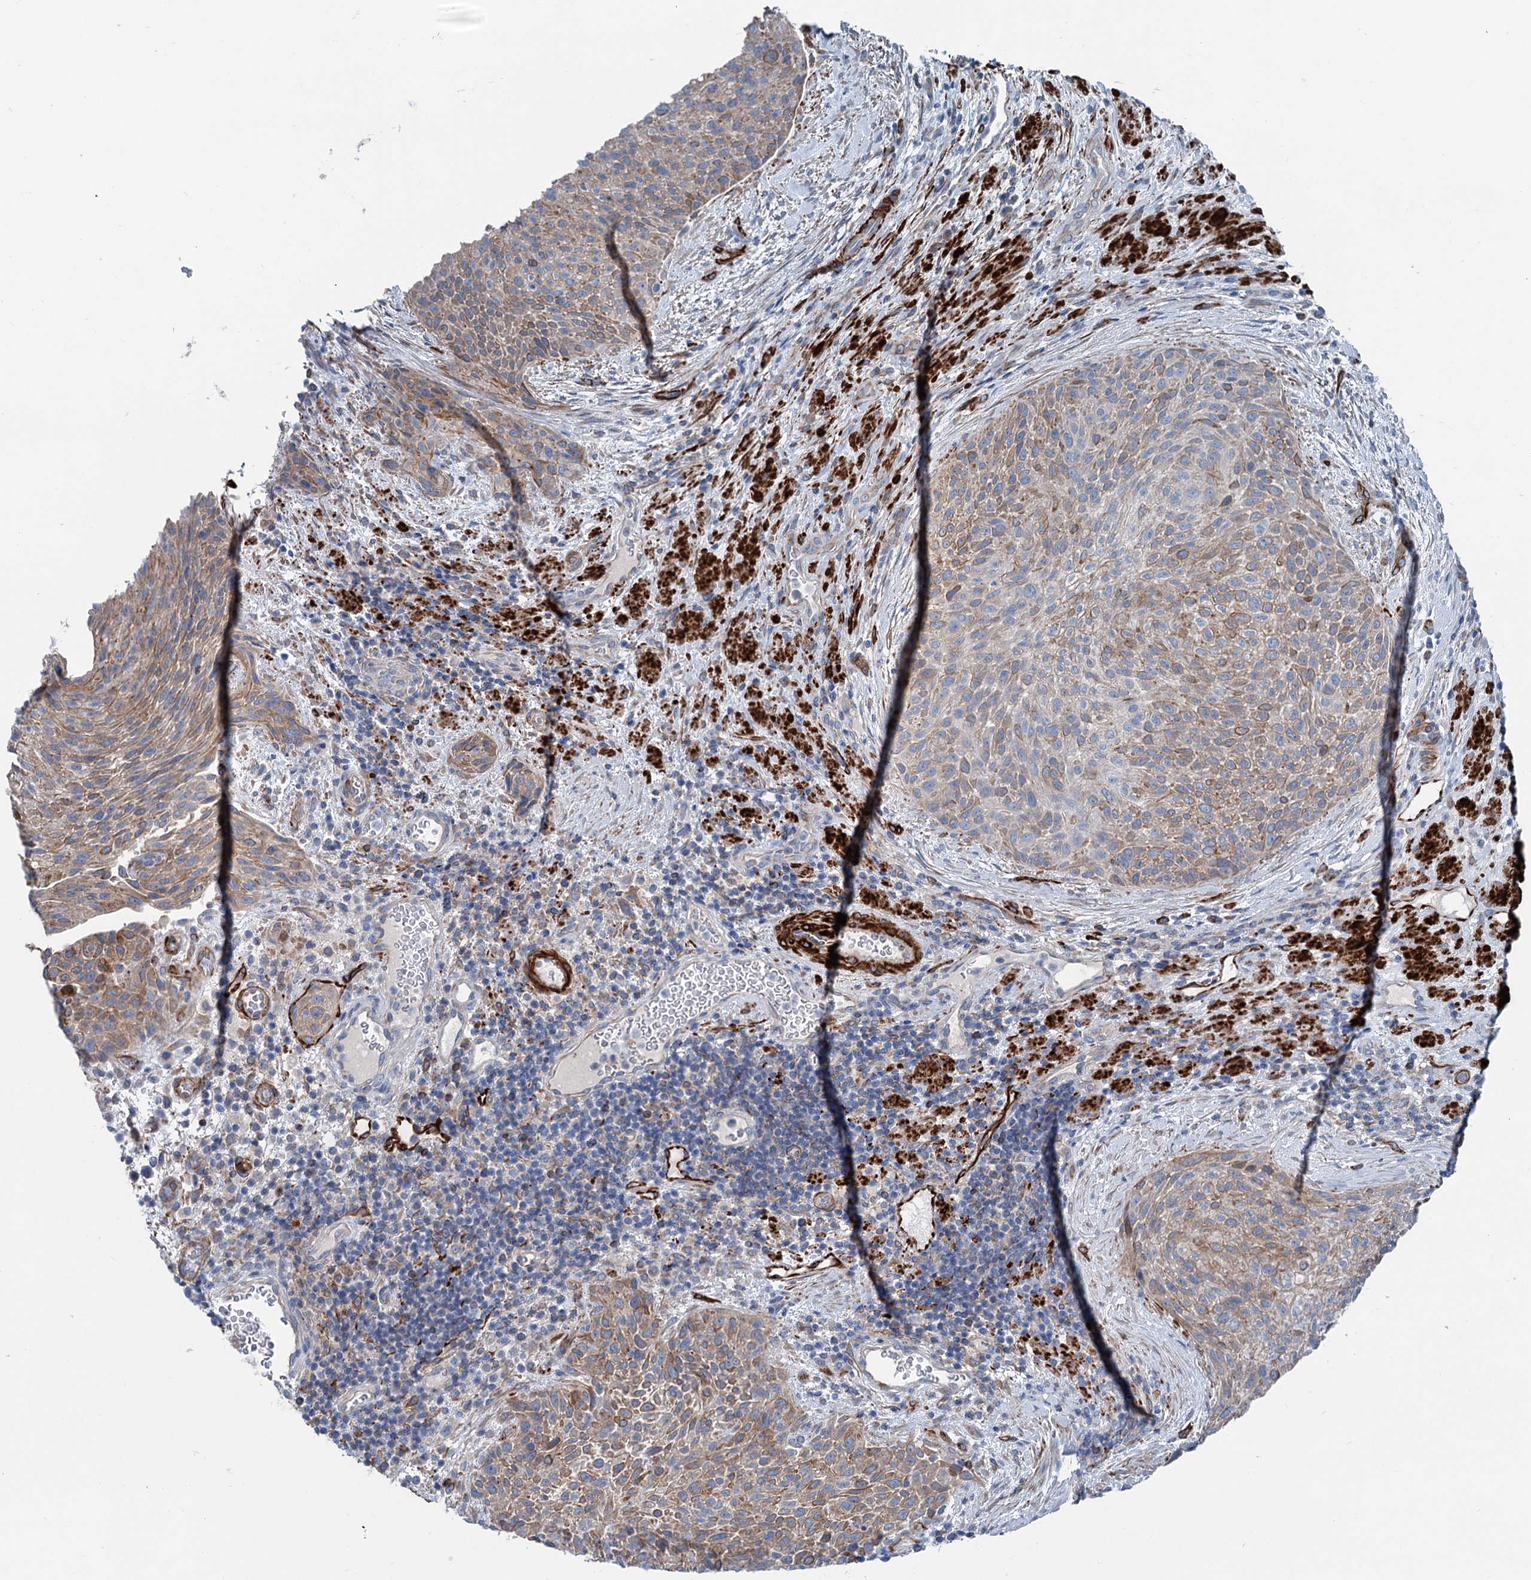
{"staining": {"intensity": "weak", "quantity": ">75%", "location": "cytoplasmic/membranous"}, "tissue": "urothelial cancer", "cell_type": "Tumor cells", "image_type": "cancer", "snomed": [{"axis": "morphology", "description": "Normal tissue, NOS"}, {"axis": "morphology", "description": "Urothelial carcinoma, NOS"}, {"axis": "topography", "description": "Urinary bladder"}, {"axis": "topography", "description": "Peripheral nerve tissue"}], "caption": "Urothelial cancer stained with a brown dye displays weak cytoplasmic/membranous positive positivity in about >75% of tumor cells.", "gene": "CALCOCO1", "patient": {"sex": "male", "age": 35}}